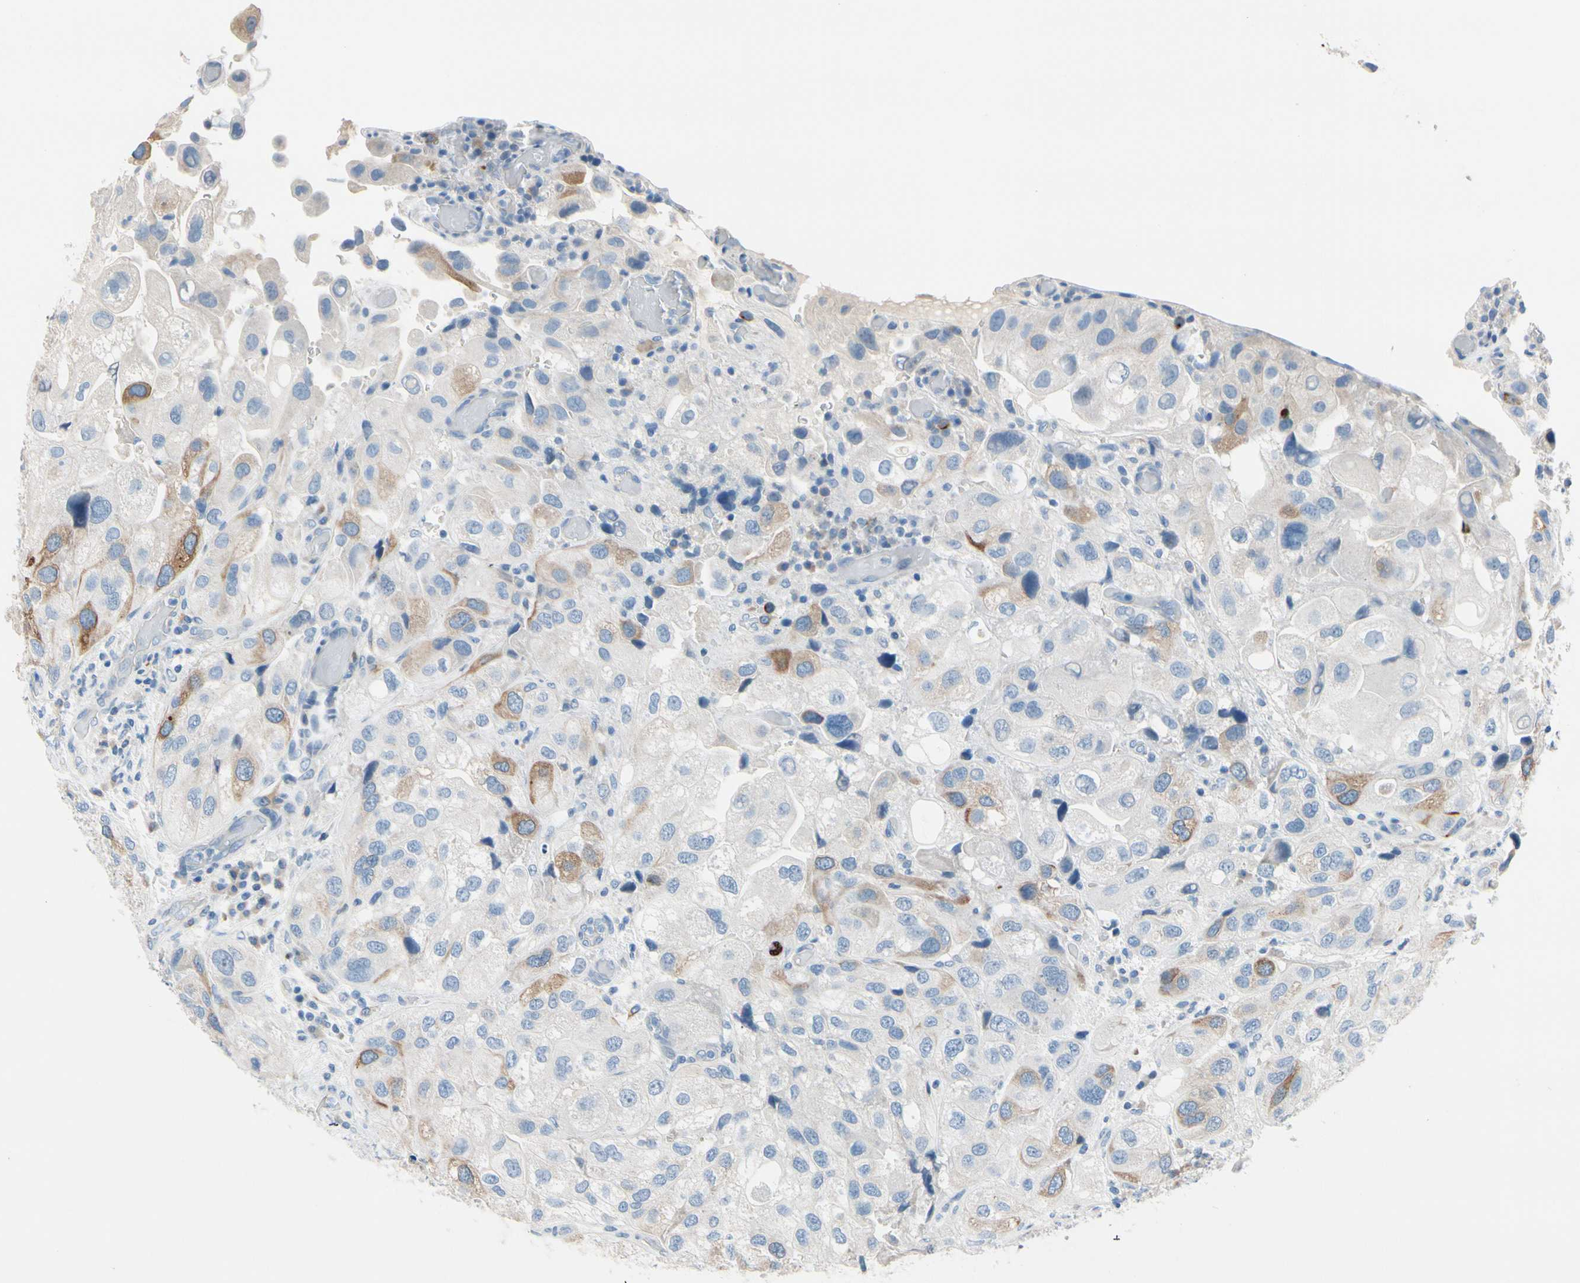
{"staining": {"intensity": "moderate", "quantity": "<25%", "location": "cytoplasmic/membranous"}, "tissue": "urothelial cancer", "cell_type": "Tumor cells", "image_type": "cancer", "snomed": [{"axis": "morphology", "description": "Urothelial carcinoma, High grade"}, {"axis": "topography", "description": "Urinary bladder"}], "caption": "Immunohistochemistry photomicrograph of urothelial carcinoma (high-grade) stained for a protein (brown), which exhibits low levels of moderate cytoplasmic/membranous expression in about <25% of tumor cells.", "gene": "CKAP2", "patient": {"sex": "female", "age": 64}}